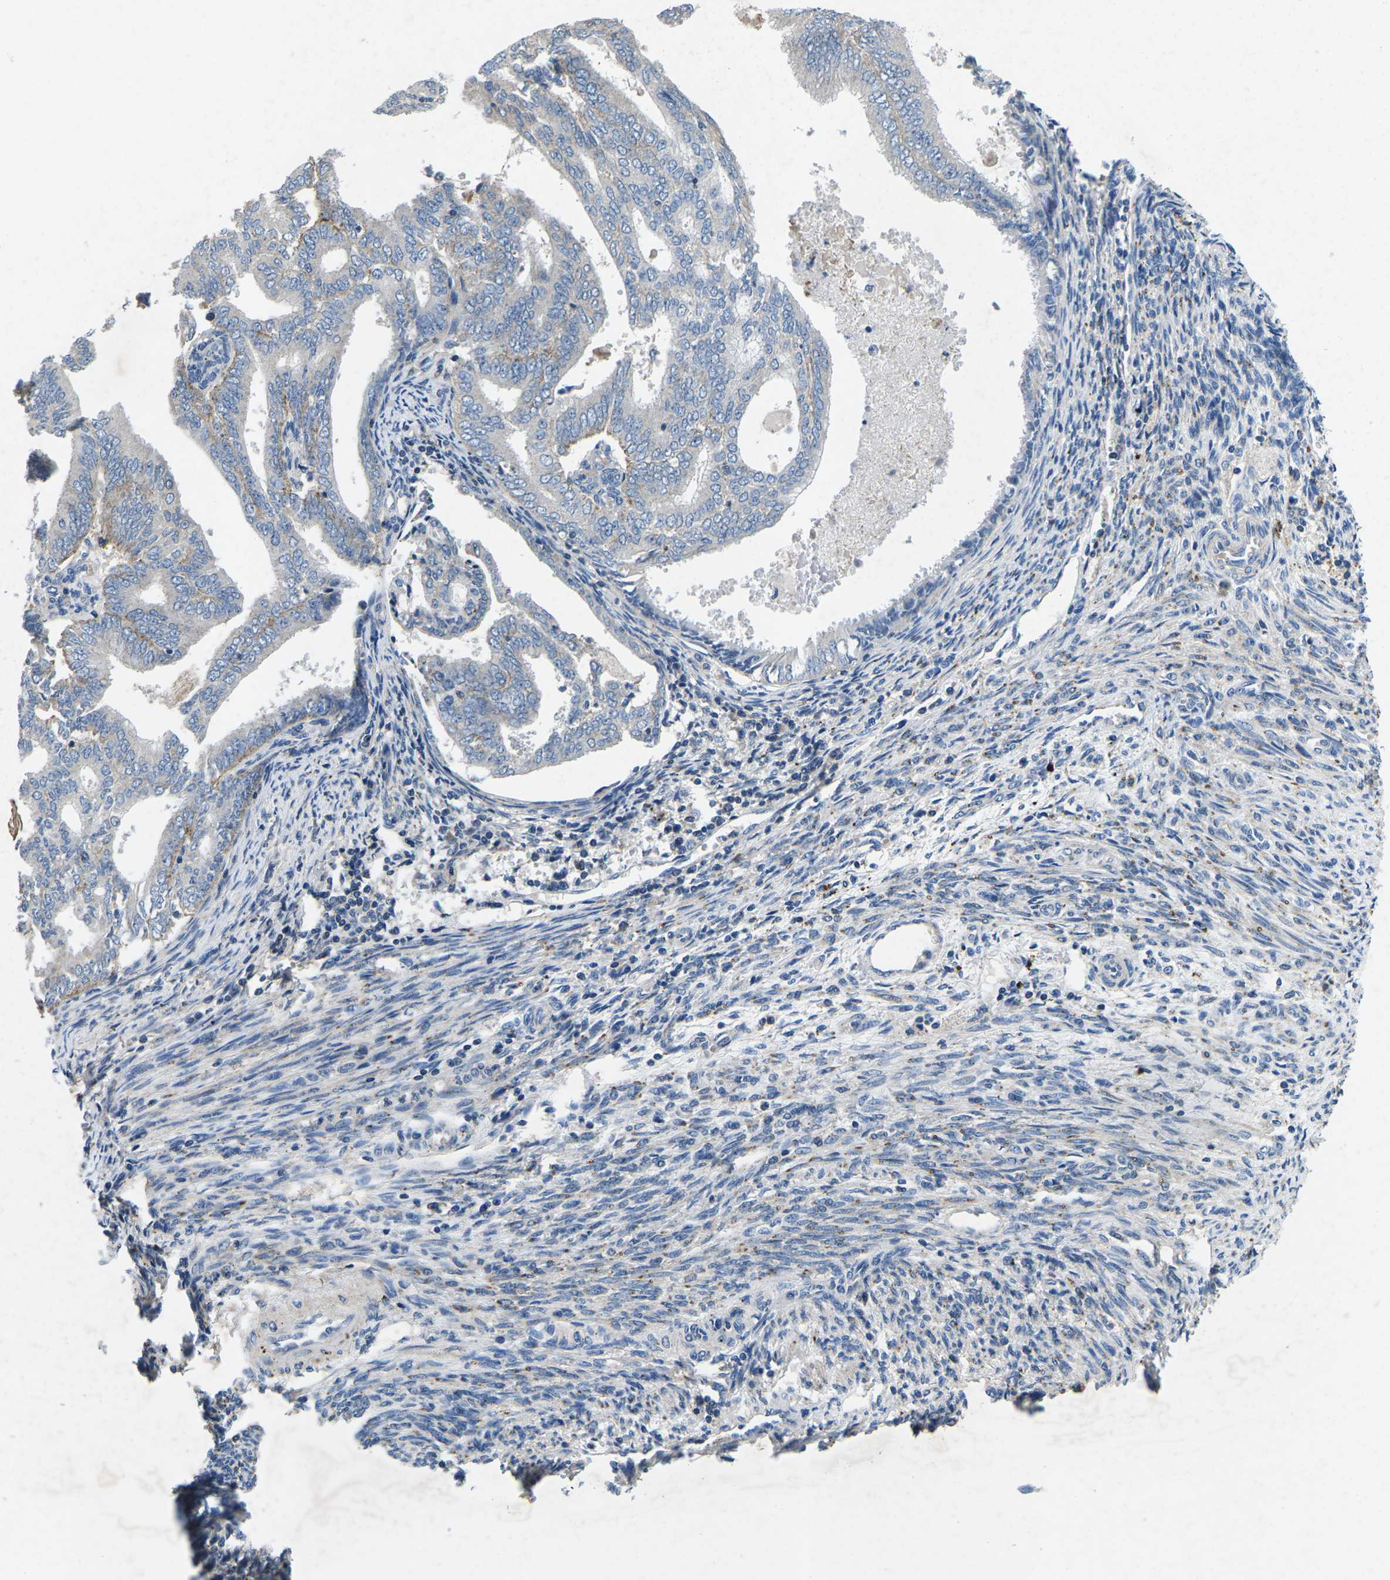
{"staining": {"intensity": "negative", "quantity": "none", "location": "none"}, "tissue": "endometrial cancer", "cell_type": "Tumor cells", "image_type": "cancer", "snomed": [{"axis": "morphology", "description": "Adenocarcinoma, NOS"}, {"axis": "topography", "description": "Endometrium"}], "caption": "Histopathology image shows no significant protein positivity in tumor cells of endometrial adenocarcinoma.", "gene": "PDCD6IP", "patient": {"sex": "female", "age": 58}}